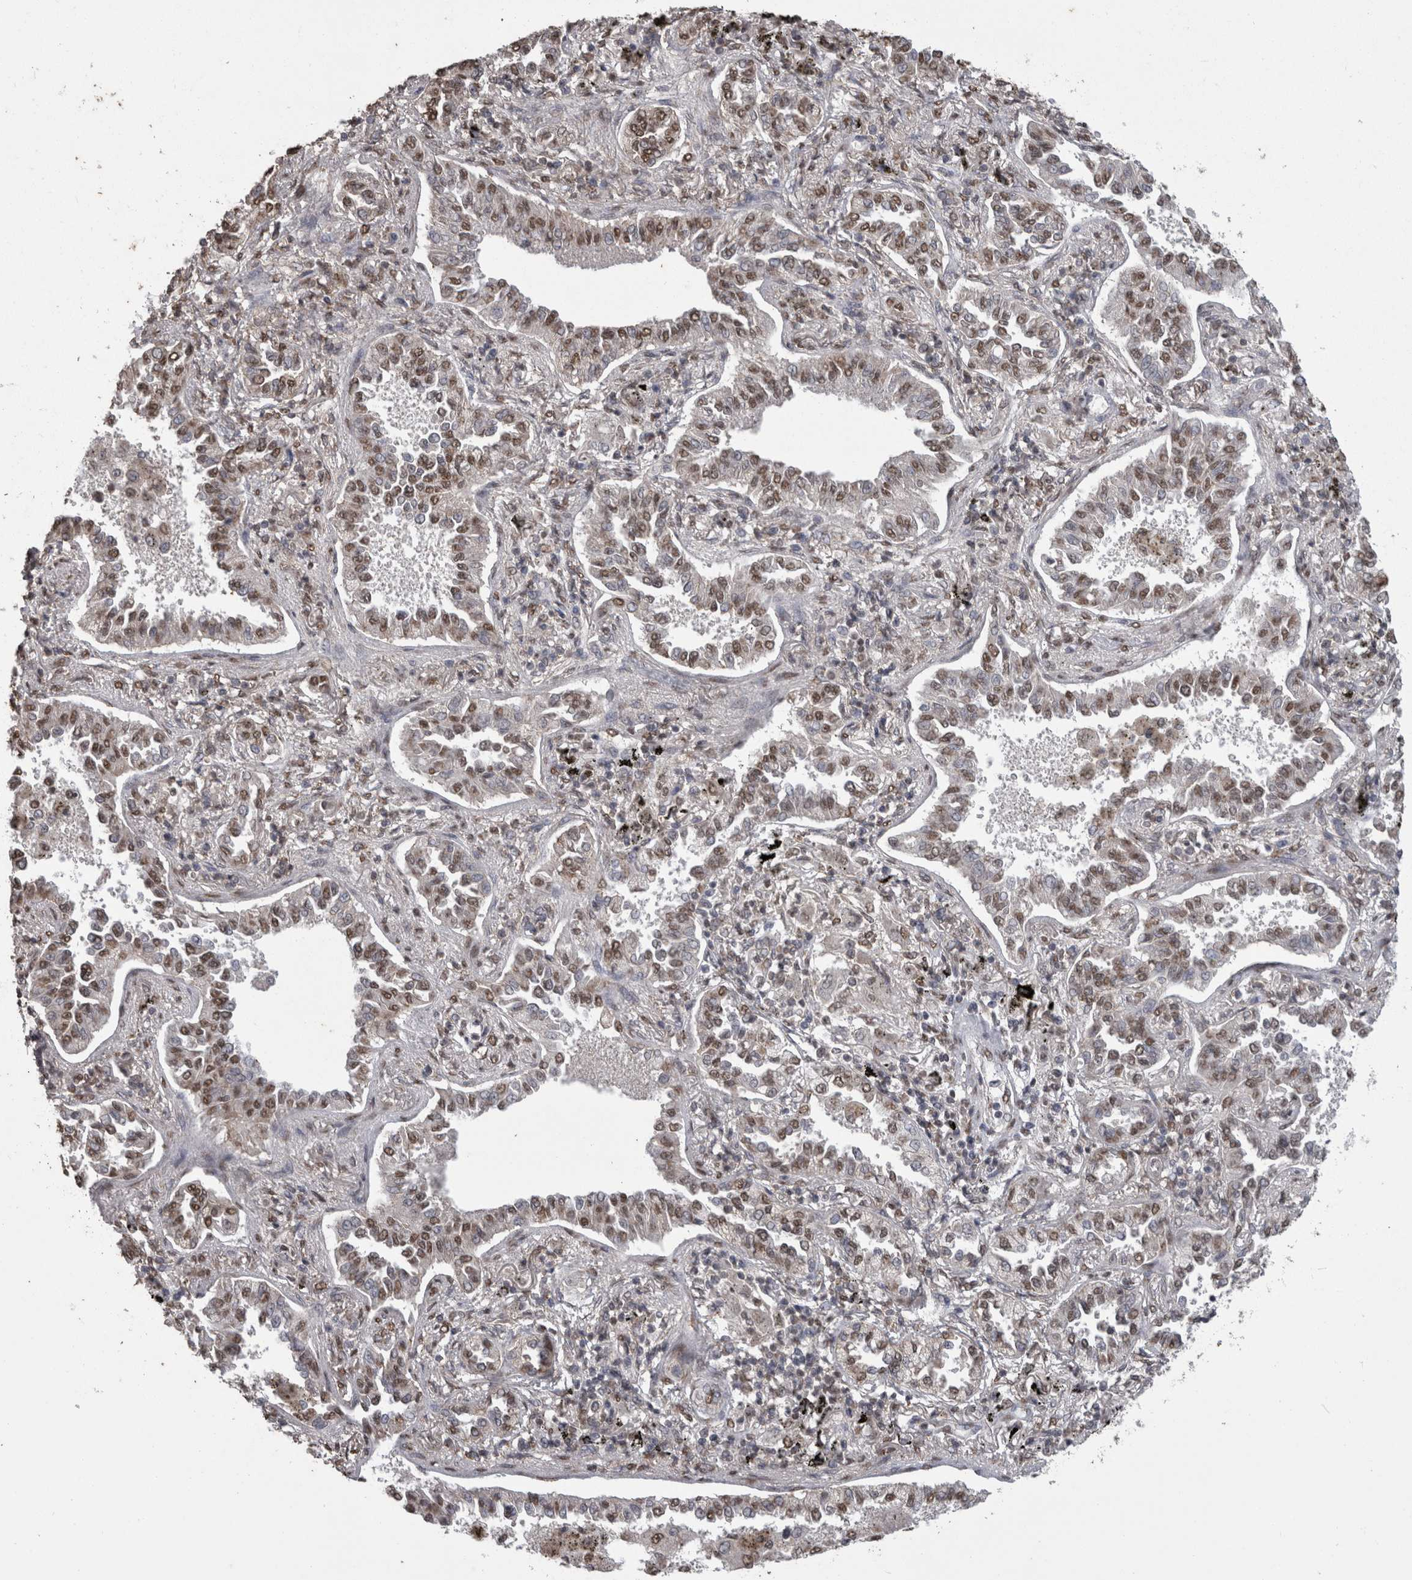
{"staining": {"intensity": "moderate", "quantity": ">75%", "location": "nuclear"}, "tissue": "lung cancer", "cell_type": "Tumor cells", "image_type": "cancer", "snomed": [{"axis": "morphology", "description": "Normal tissue, NOS"}, {"axis": "morphology", "description": "Adenocarcinoma, NOS"}, {"axis": "topography", "description": "Lung"}], "caption": "A medium amount of moderate nuclear staining is appreciated in about >75% of tumor cells in lung adenocarcinoma tissue.", "gene": "SMAD7", "patient": {"sex": "male", "age": 59}}